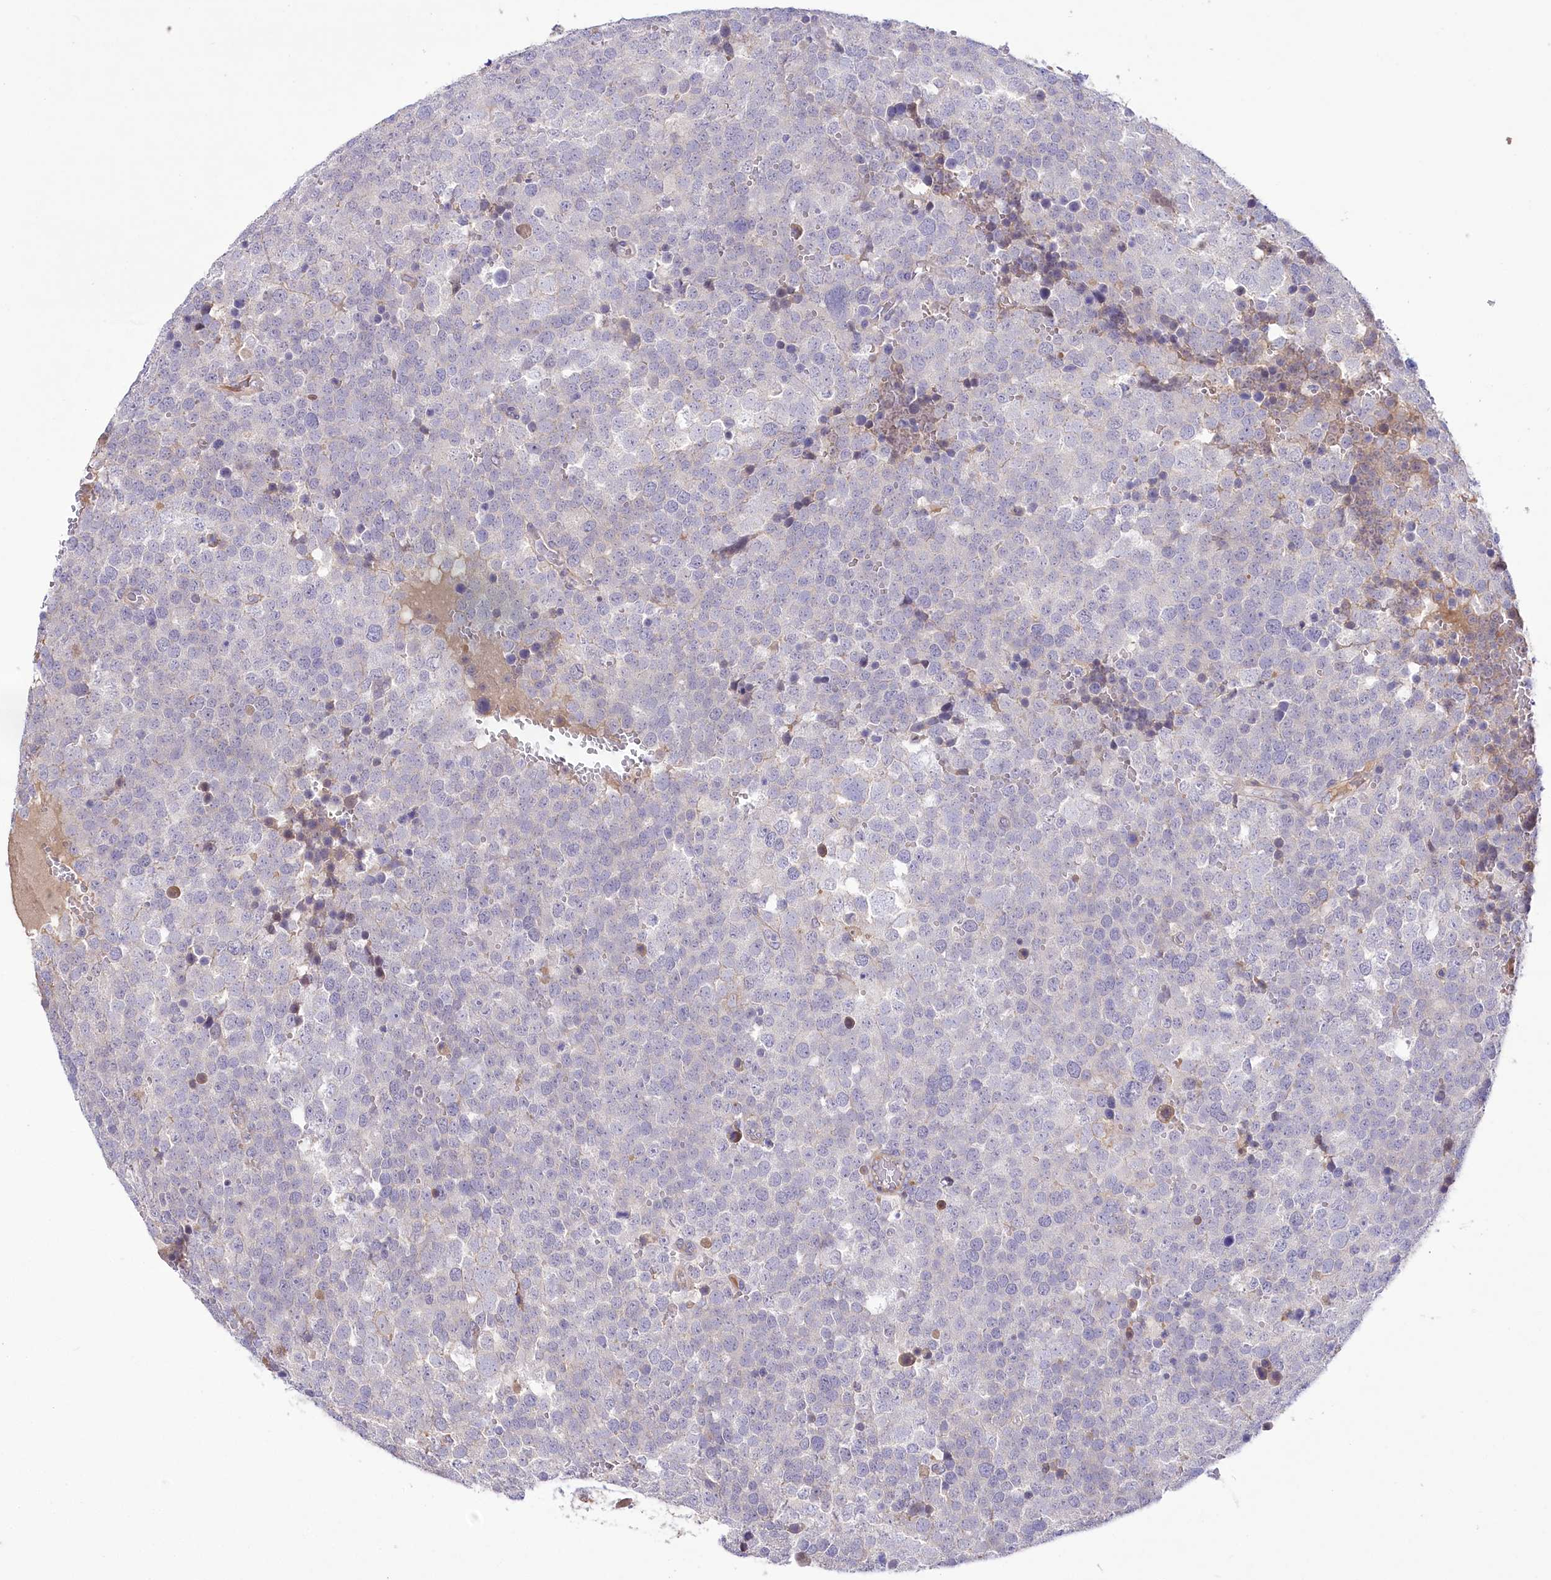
{"staining": {"intensity": "negative", "quantity": "none", "location": "none"}, "tissue": "testis cancer", "cell_type": "Tumor cells", "image_type": "cancer", "snomed": [{"axis": "morphology", "description": "Seminoma, NOS"}, {"axis": "topography", "description": "Testis"}], "caption": "High magnification brightfield microscopy of seminoma (testis) stained with DAB (brown) and counterstained with hematoxylin (blue): tumor cells show no significant expression.", "gene": "CEP164", "patient": {"sex": "male", "age": 71}}